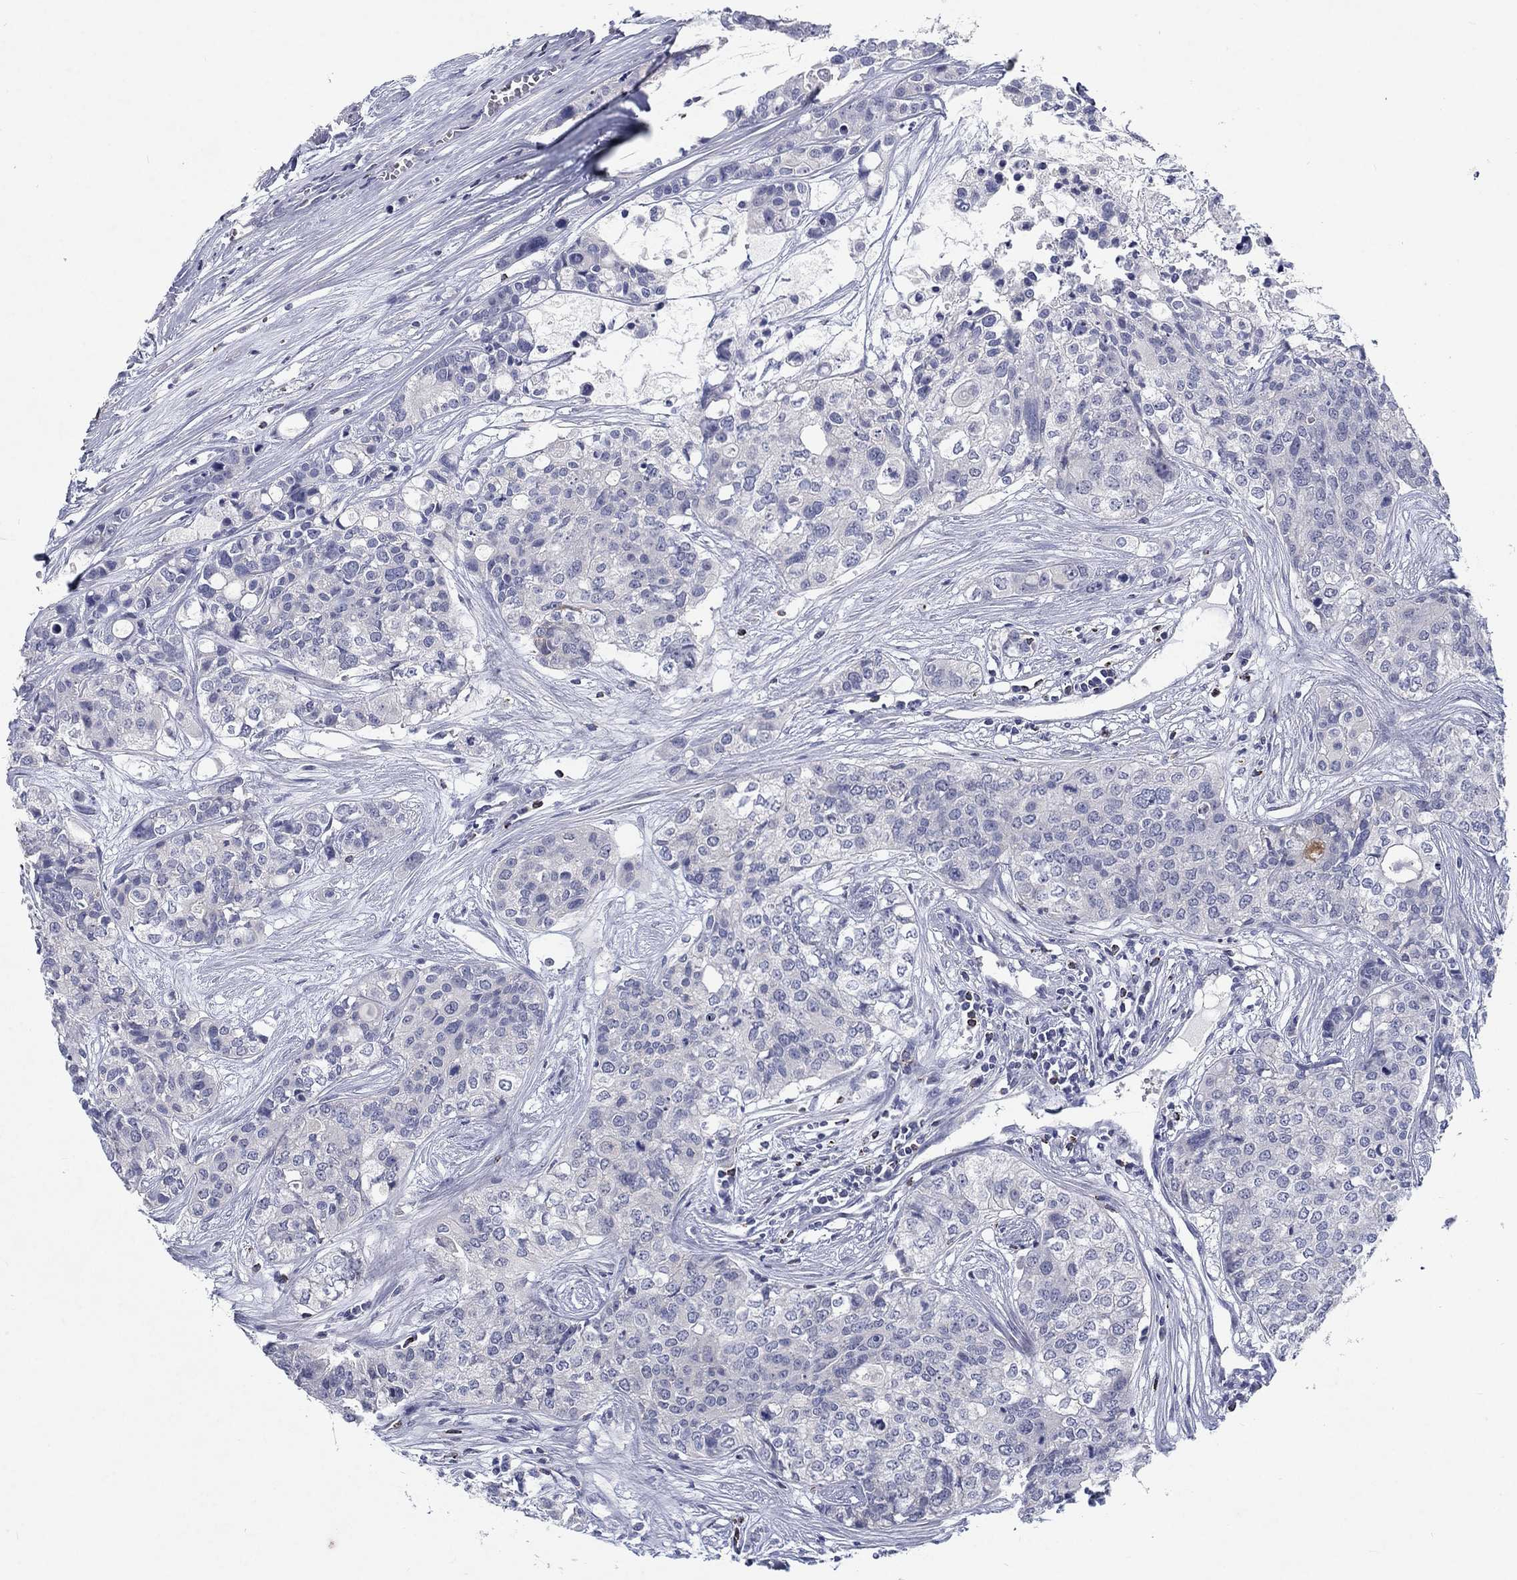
{"staining": {"intensity": "negative", "quantity": "none", "location": "none"}, "tissue": "carcinoid", "cell_type": "Tumor cells", "image_type": "cancer", "snomed": [{"axis": "morphology", "description": "Carcinoid, malignant, NOS"}, {"axis": "topography", "description": "Colon"}], "caption": "Human carcinoid (malignant) stained for a protein using immunohistochemistry (IHC) reveals no positivity in tumor cells.", "gene": "GZMA", "patient": {"sex": "male", "age": 81}}